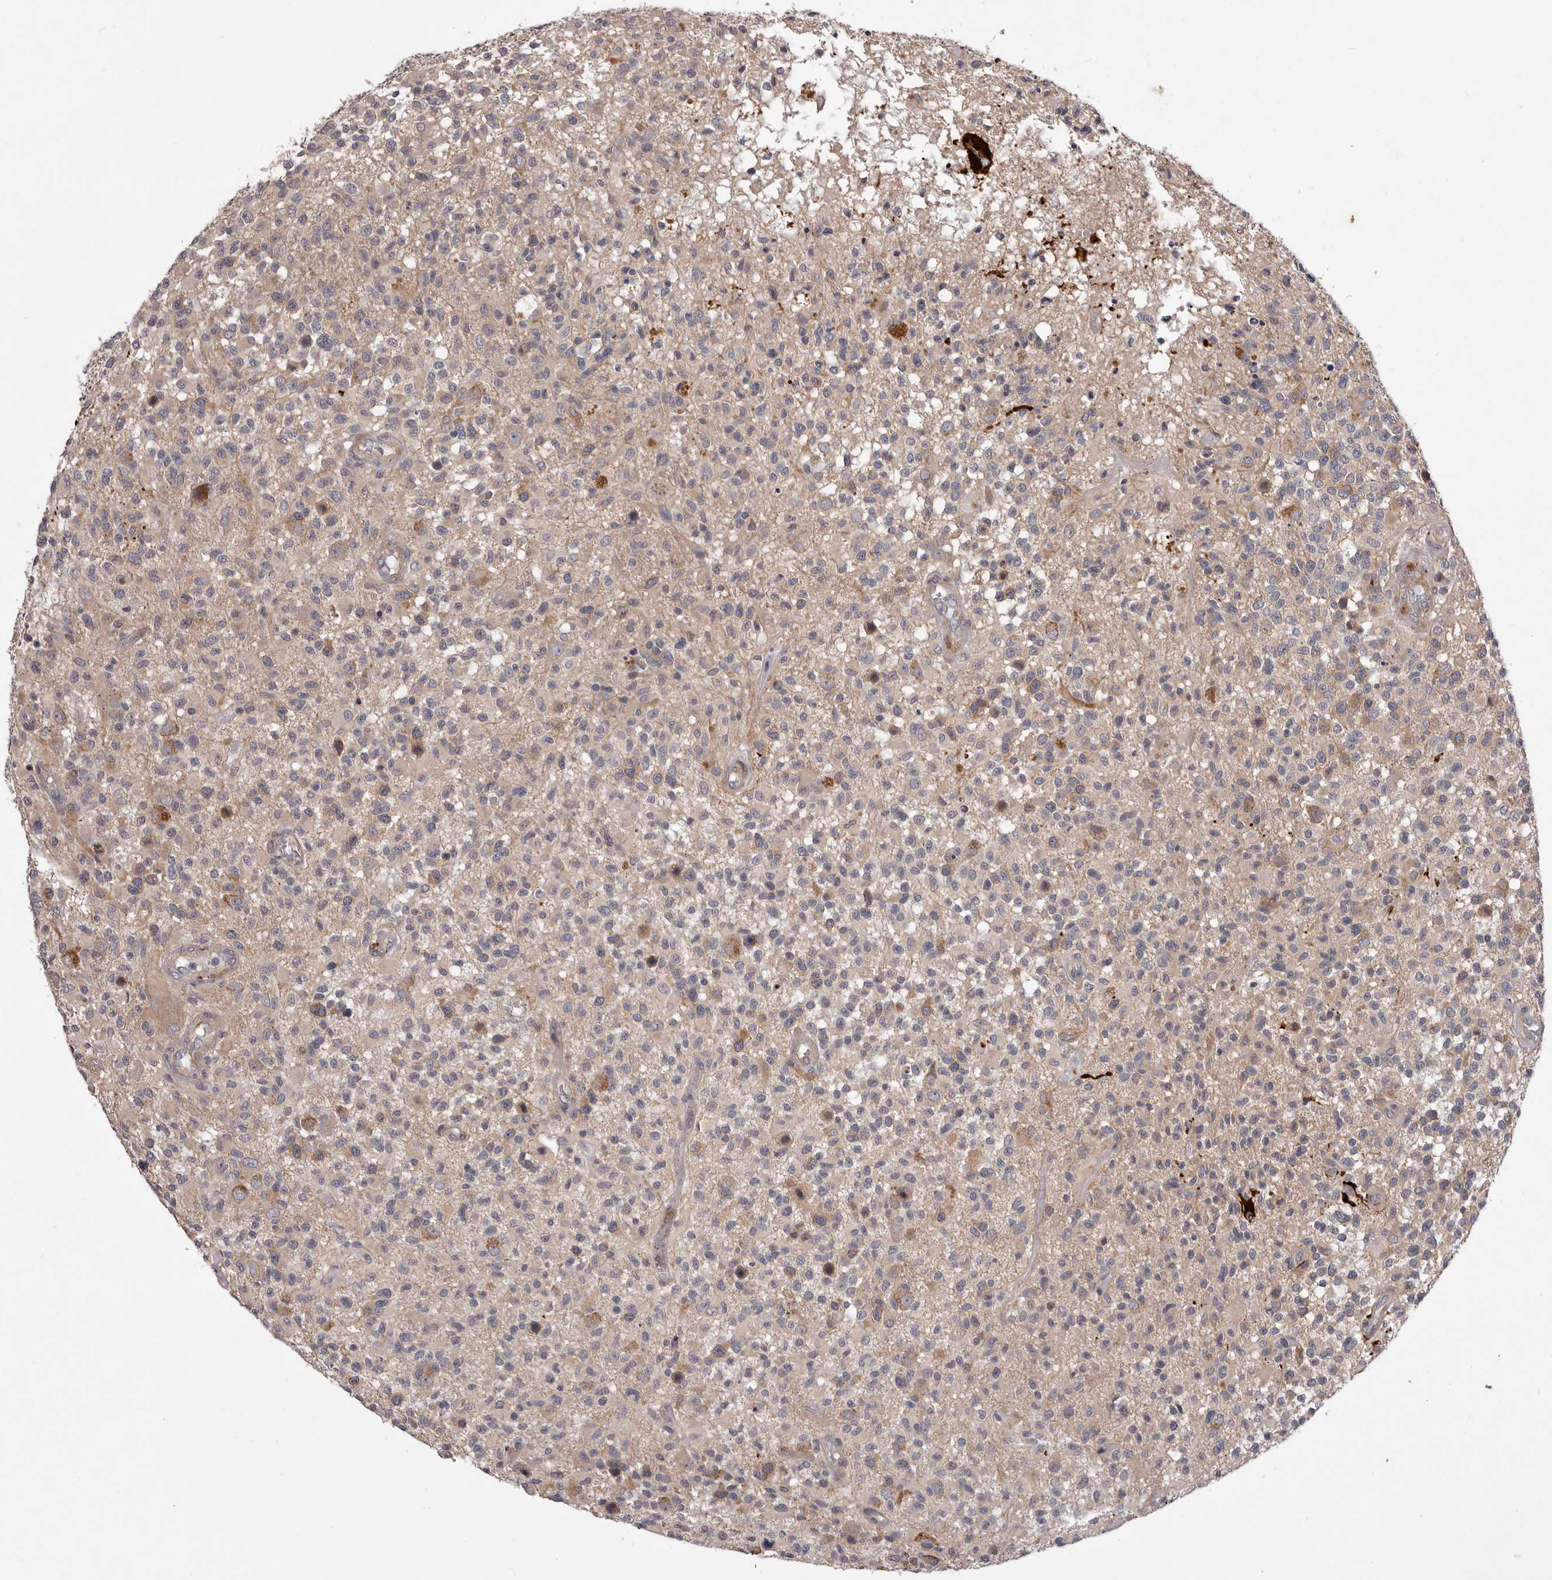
{"staining": {"intensity": "negative", "quantity": "none", "location": "none"}, "tissue": "glioma", "cell_type": "Tumor cells", "image_type": "cancer", "snomed": [{"axis": "morphology", "description": "Glioma, malignant, High grade"}, {"axis": "morphology", "description": "Glioblastoma, NOS"}, {"axis": "topography", "description": "Brain"}], "caption": "Glioma was stained to show a protein in brown. There is no significant staining in tumor cells.", "gene": "PNRC1", "patient": {"sex": "male", "age": 60}}